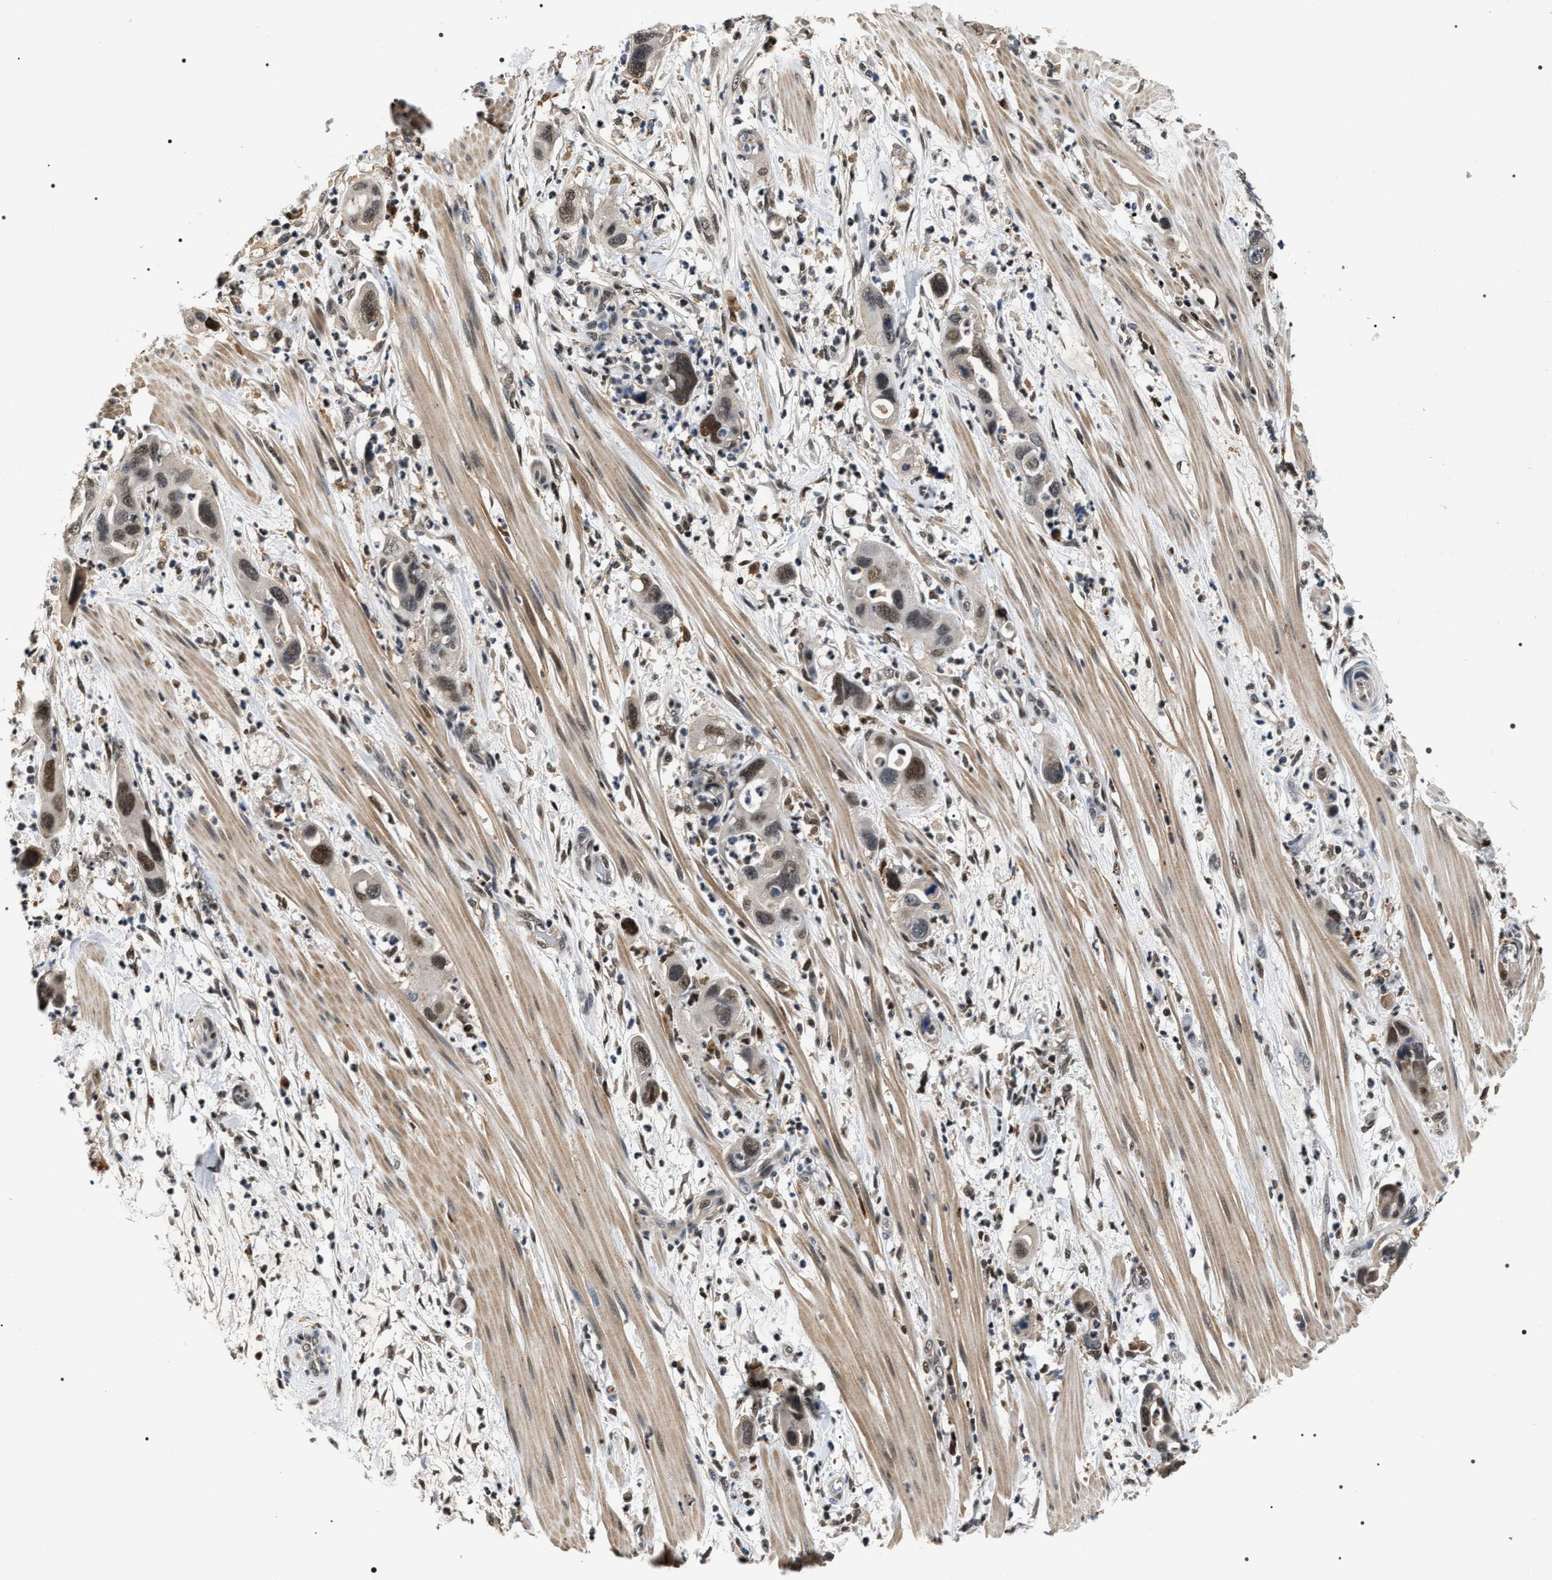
{"staining": {"intensity": "moderate", "quantity": ">75%", "location": "nuclear"}, "tissue": "pancreatic cancer", "cell_type": "Tumor cells", "image_type": "cancer", "snomed": [{"axis": "morphology", "description": "Adenocarcinoma, NOS"}, {"axis": "topography", "description": "Pancreas"}], "caption": "This photomicrograph shows IHC staining of human pancreatic cancer, with medium moderate nuclear positivity in approximately >75% of tumor cells.", "gene": "C7orf25", "patient": {"sex": "female", "age": 71}}